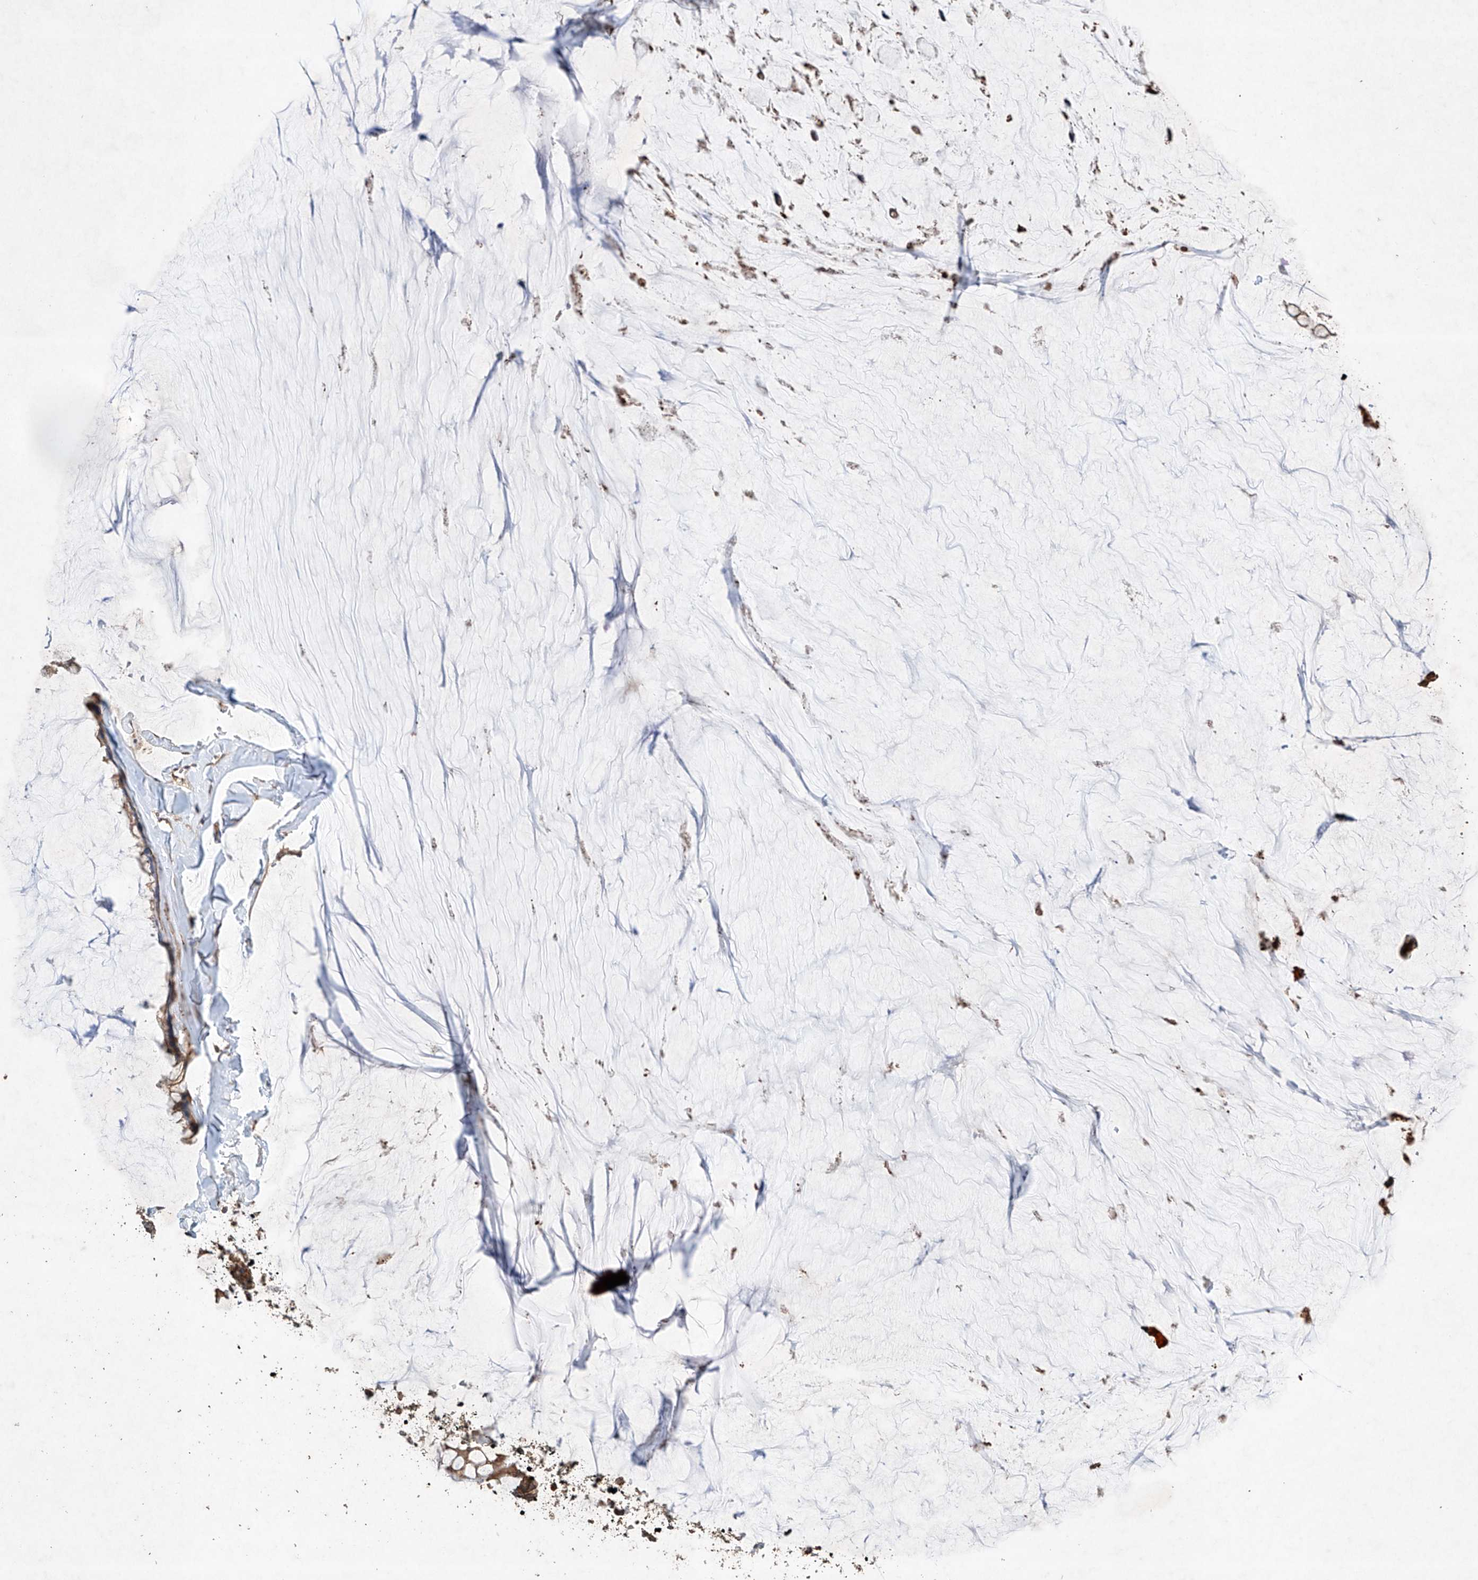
{"staining": {"intensity": "moderate", "quantity": ">75%", "location": "cytoplasmic/membranous"}, "tissue": "ovarian cancer", "cell_type": "Tumor cells", "image_type": "cancer", "snomed": [{"axis": "morphology", "description": "Cystadenocarcinoma, mucinous, NOS"}, {"axis": "topography", "description": "Ovary"}], "caption": "Moderate cytoplasmic/membranous expression for a protein is appreciated in approximately >75% of tumor cells of ovarian mucinous cystadenocarcinoma using immunohistochemistry (IHC).", "gene": "LURAP1", "patient": {"sex": "female", "age": 39}}